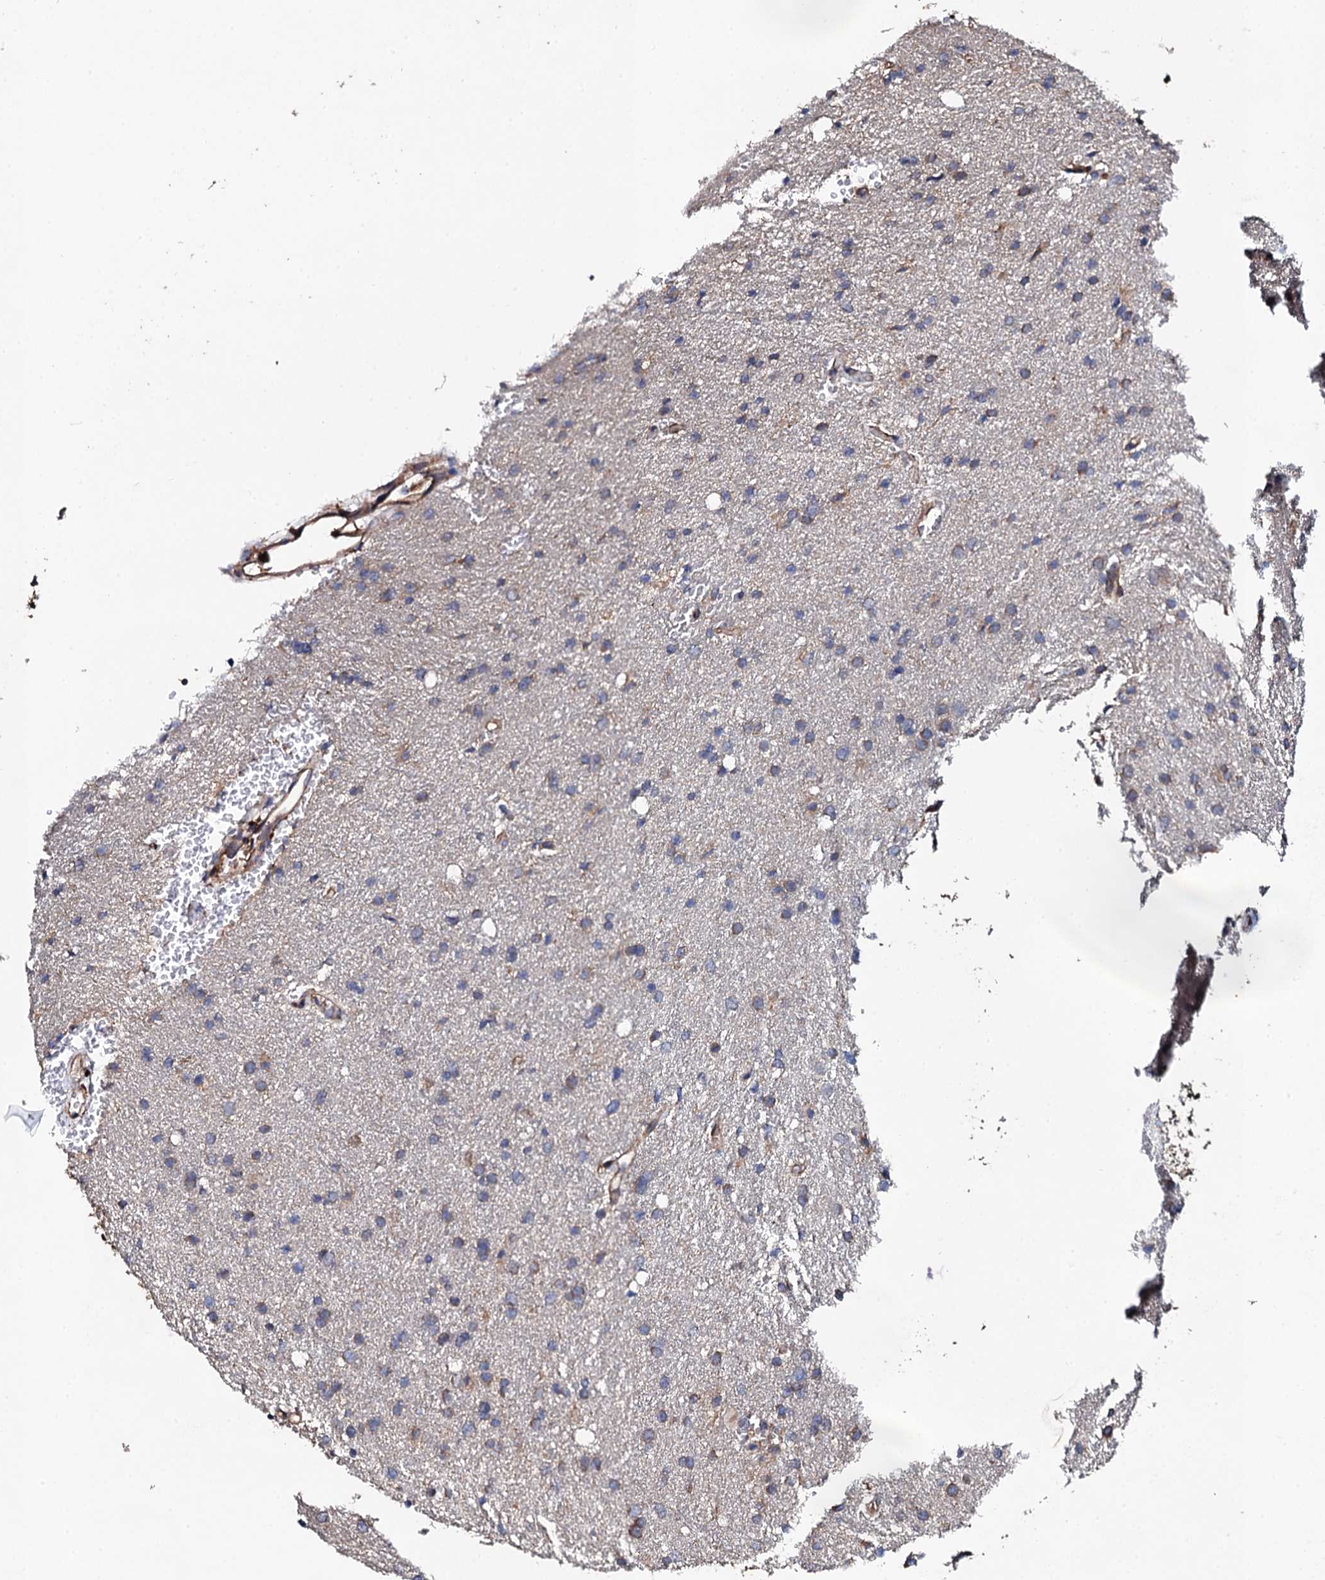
{"staining": {"intensity": "weak", "quantity": "25%-75%", "location": "cytoplasmic/membranous"}, "tissue": "glioma", "cell_type": "Tumor cells", "image_type": "cancer", "snomed": [{"axis": "morphology", "description": "Glioma, malignant, High grade"}, {"axis": "topography", "description": "Cerebral cortex"}], "caption": "A brown stain highlights weak cytoplasmic/membranous expression of a protein in malignant glioma (high-grade) tumor cells. The staining was performed using DAB (3,3'-diaminobenzidine) to visualize the protein expression in brown, while the nuclei were stained in blue with hematoxylin (Magnification: 20x).", "gene": "LIPT2", "patient": {"sex": "female", "age": 36}}